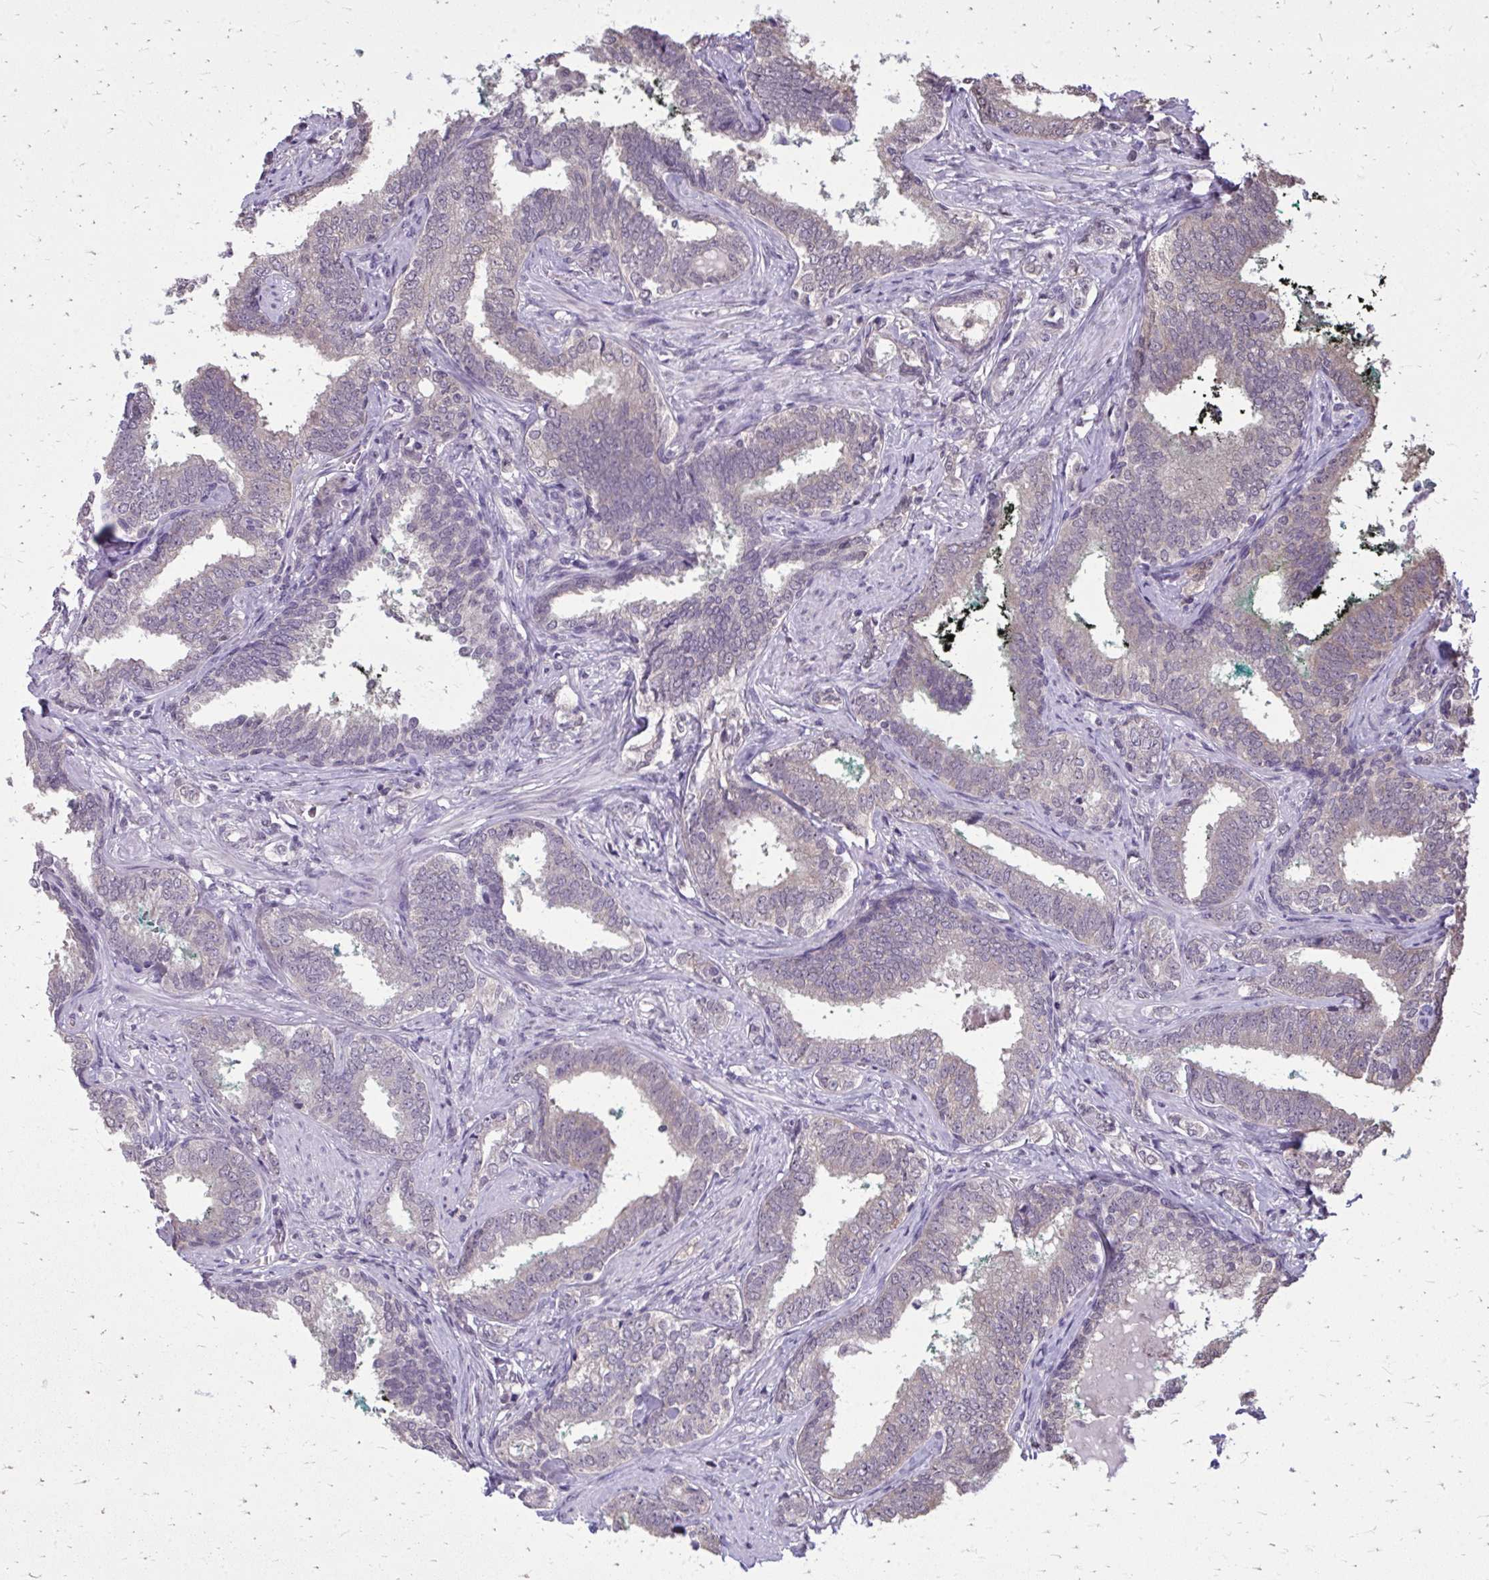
{"staining": {"intensity": "weak", "quantity": "25%-75%", "location": "cytoplasmic/membranous"}, "tissue": "prostate cancer", "cell_type": "Tumor cells", "image_type": "cancer", "snomed": [{"axis": "morphology", "description": "Adenocarcinoma, High grade"}, {"axis": "topography", "description": "Prostate"}], "caption": "Immunohistochemistry (DAB) staining of prostate high-grade adenocarcinoma exhibits weak cytoplasmic/membranous protein staining in about 25%-75% of tumor cells.", "gene": "AKAP5", "patient": {"sex": "male", "age": 72}}